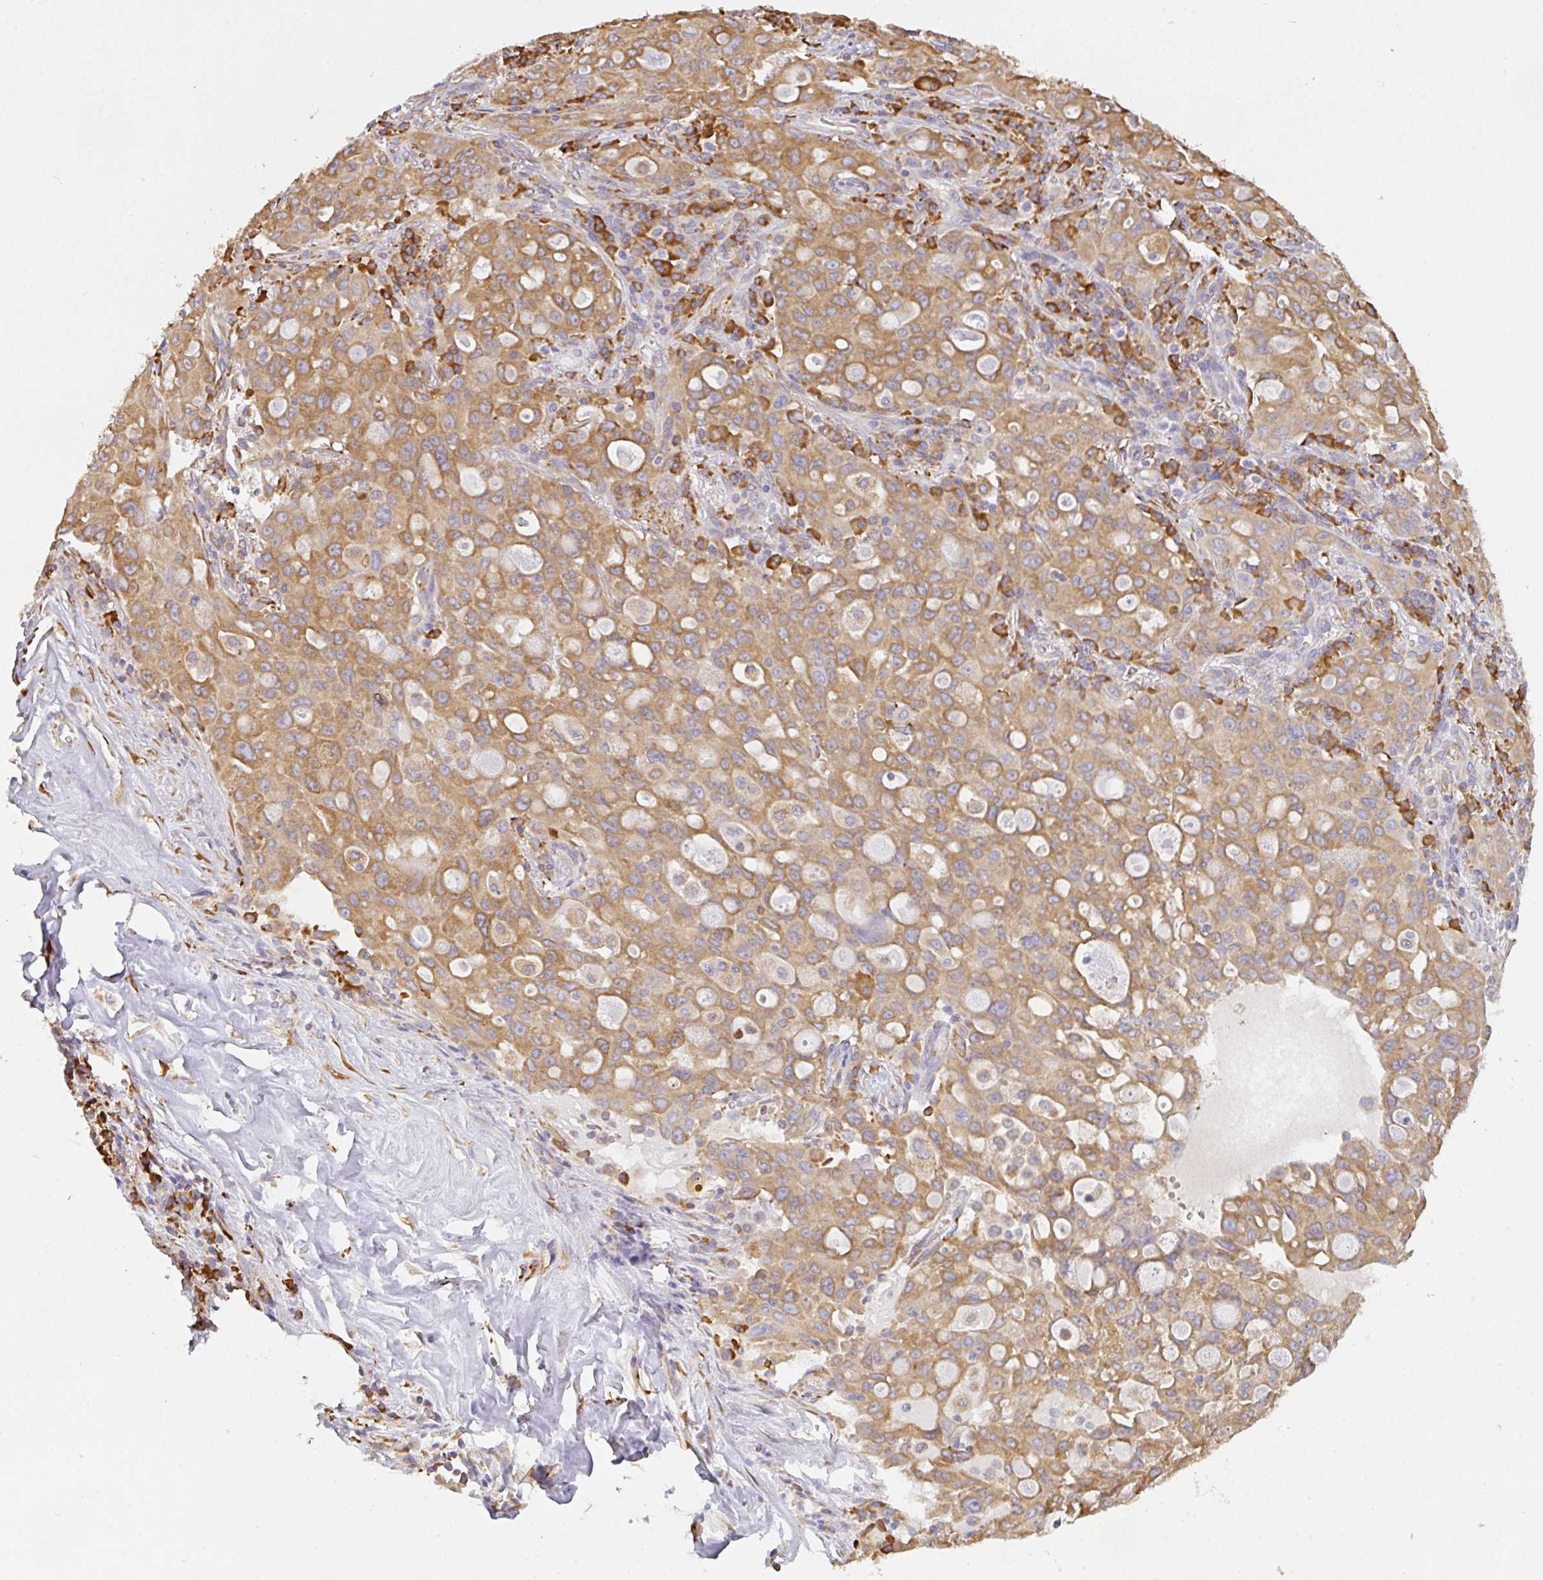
{"staining": {"intensity": "moderate", "quantity": ">75%", "location": "cytoplasmic/membranous"}, "tissue": "lung cancer", "cell_type": "Tumor cells", "image_type": "cancer", "snomed": [{"axis": "morphology", "description": "Adenocarcinoma, NOS"}, {"axis": "topography", "description": "Lung"}], "caption": "Immunohistochemical staining of human lung cancer exhibits medium levels of moderate cytoplasmic/membranous protein staining in about >75% of tumor cells.", "gene": "DOK4", "patient": {"sex": "female", "age": 44}}